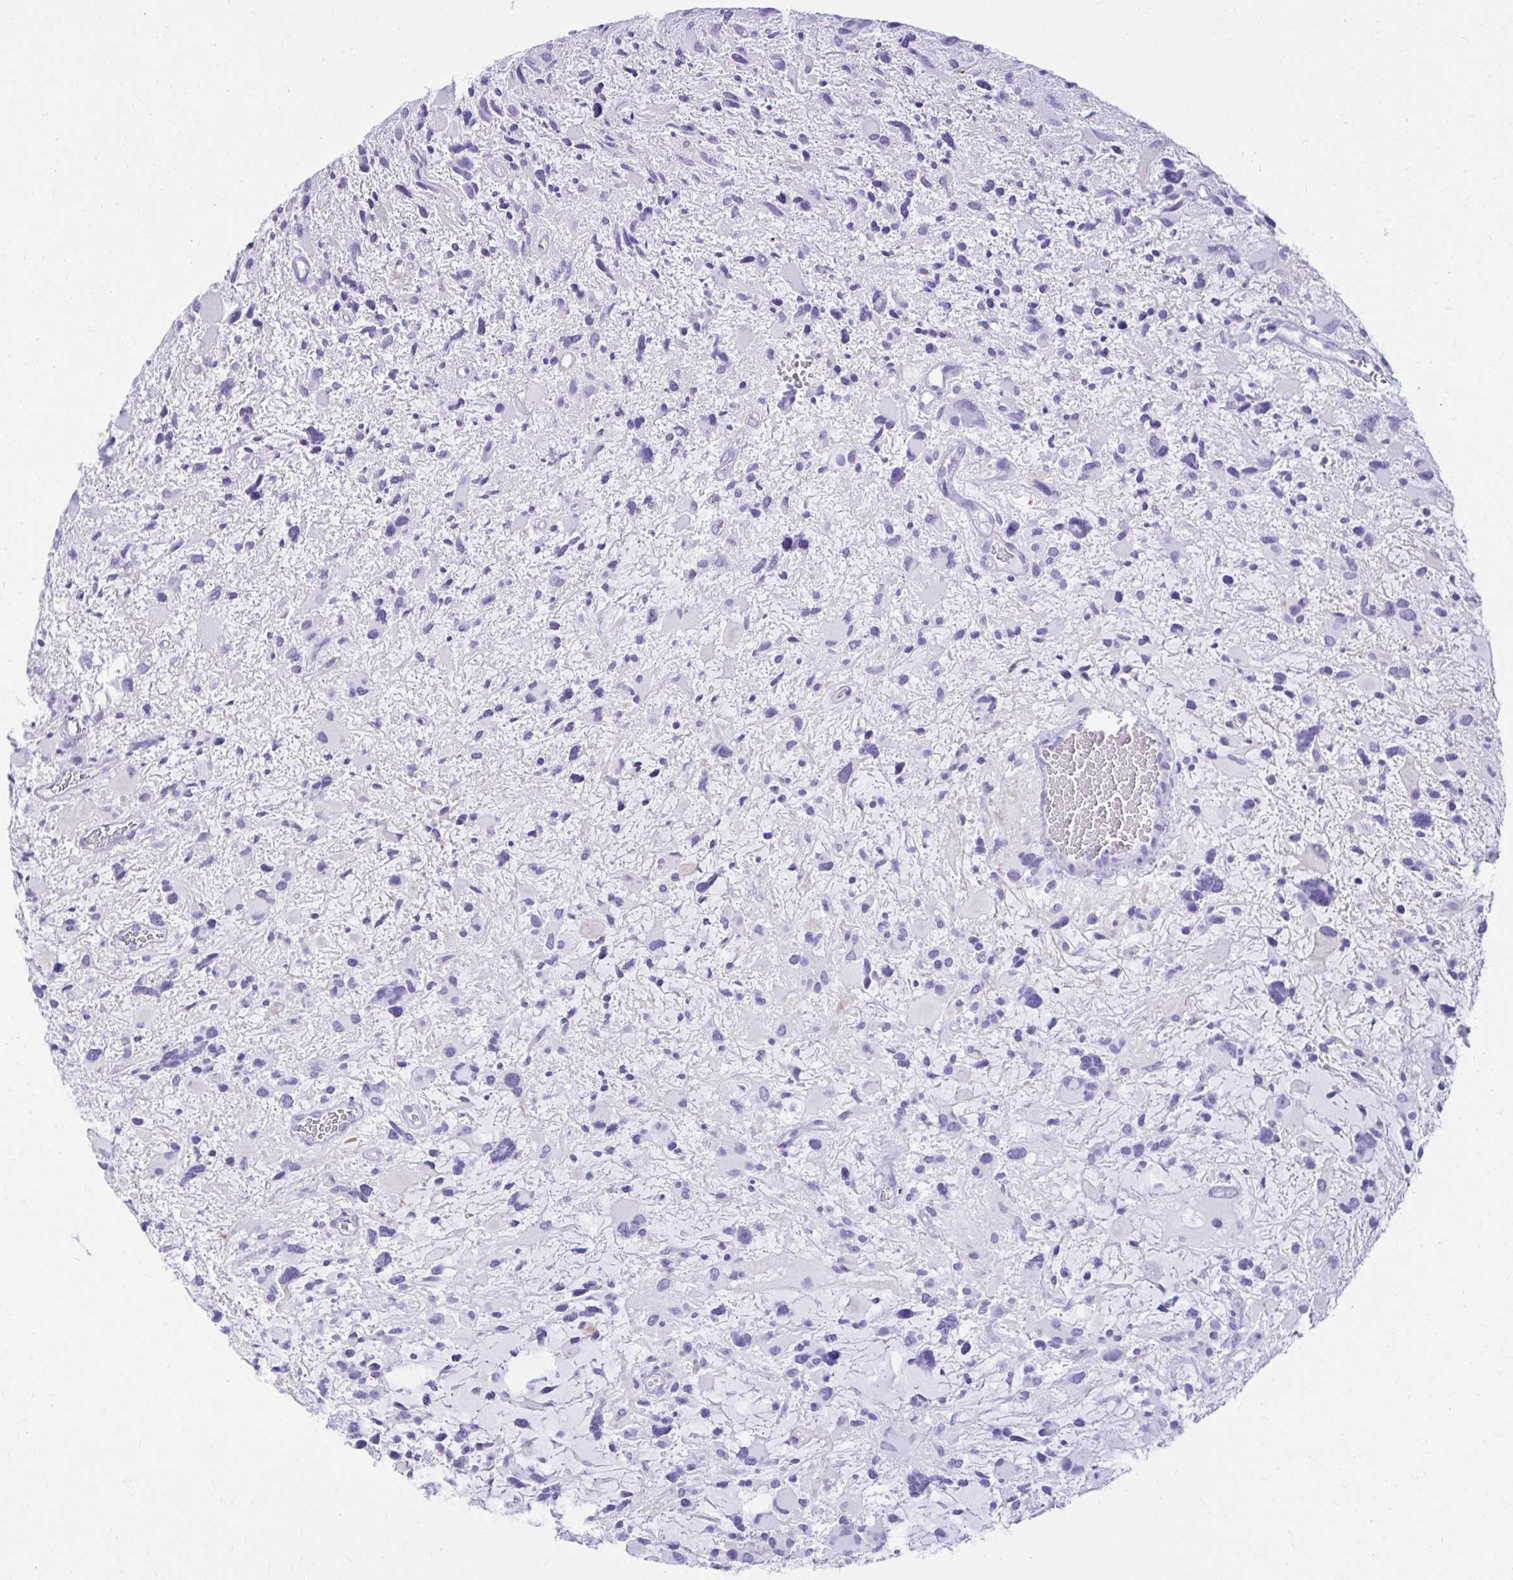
{"staining": {"intensity": "negative", "quantity": "none", "location": "none"}, "tissue": "glioma", "cell_type": "Tumor cells", "image_type": "cancer", "snomed": [{"axis": "morphology", "description": "Glioma, malignant, High grade"}, {"axis": "topography", "description": "Brain"}], "caption": "IHC image of neoplastic tissue: human glioma stained with DAB exhibits no significant protein expression in tumor cells.", "gene": "ATP4B", "patient": {"sex": "female", "age": 11}}